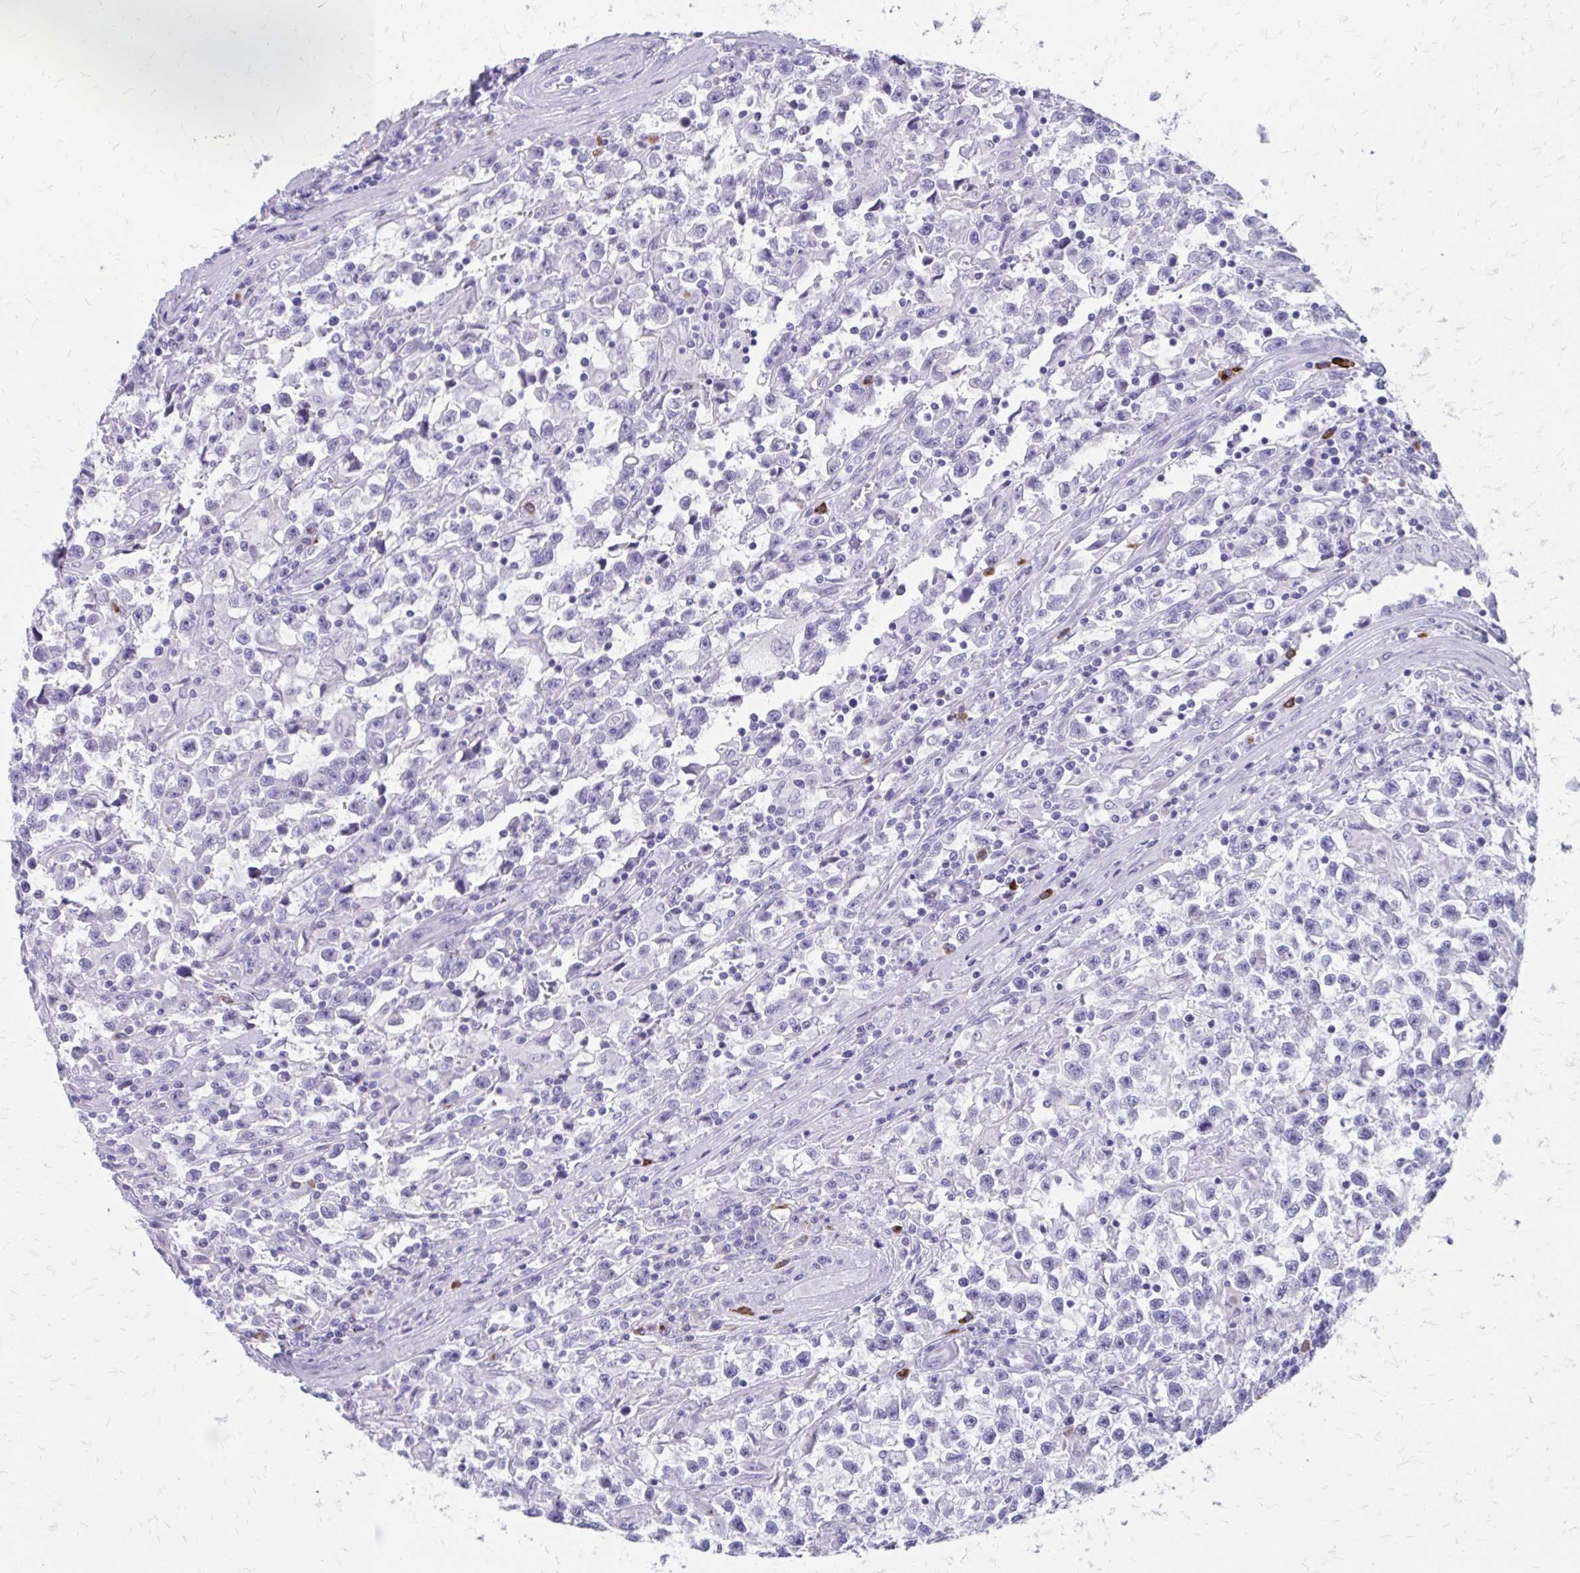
{"staining": {"intensity": "negative", "quantity": "none", "location": "none"}, "tissue": "testis cancer", "cell_type": "Tumor cells", "image_type": "cancer", "snomed": [{"axis": "morphology", "description": "Seminoma, NOS"}, {"axis": "topography", "description": "Testis"}], "caption": "Immunohistochemistry (IHC) histopathology image of seminoma (testis) stained for a protein (brown), which shows no positivity in tumor cells.", "gene": "SATL1", "patient": {"sex": "male", "age": 31}}